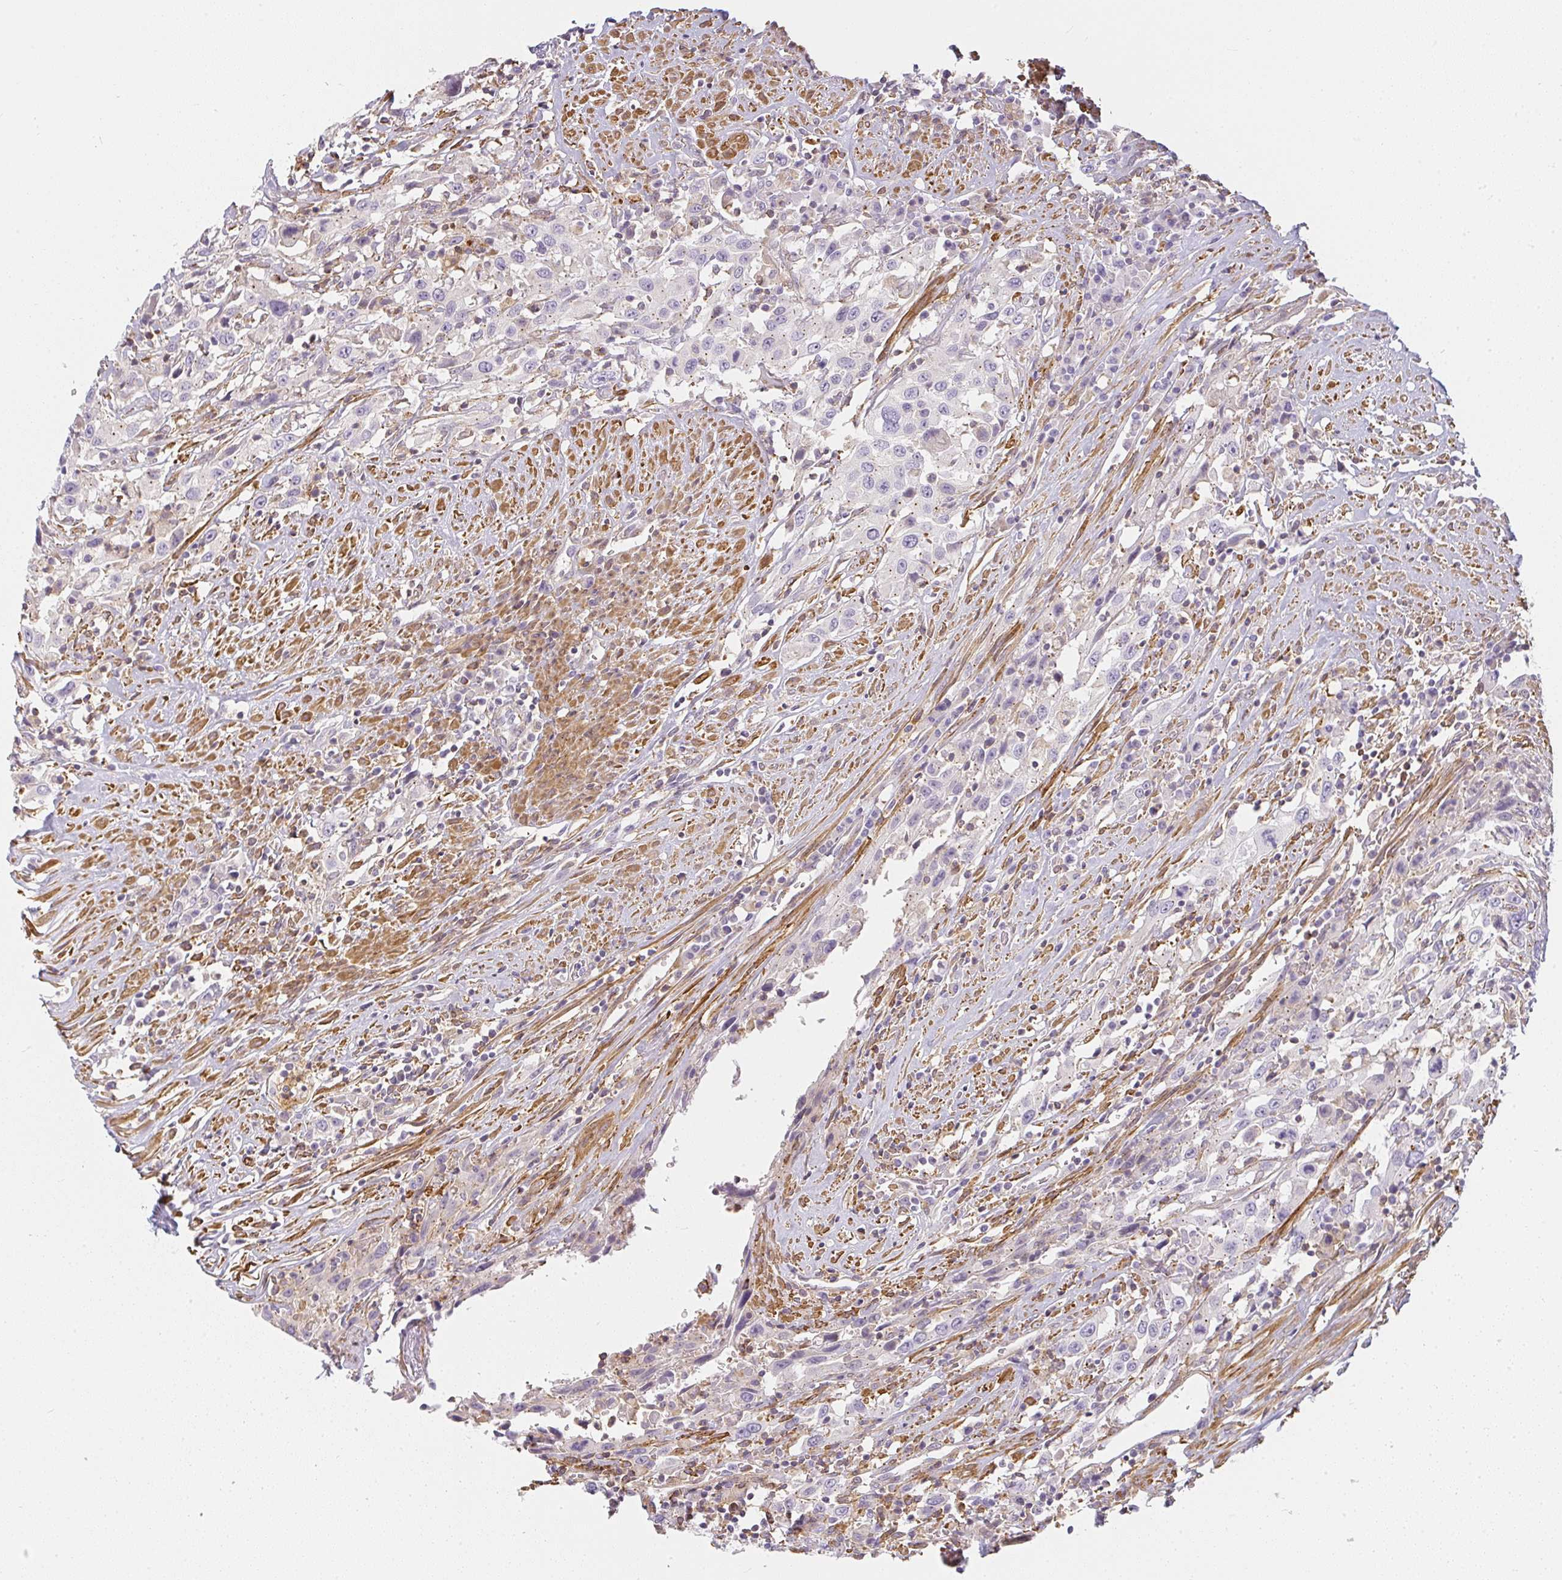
{"staining": {"intensity": "negative", "quantity": "none", "location": "none"}, "tissue": "urothelial cancer", "cell_type": "Tumor cells", "image_type": "cancer", "snomed": [{"axis": "morphology", "description": "Urothelial carcinoma, High grade"}, {"axis": "topography", "description": "Urinary bladder"}], "caption": "Immunohistochemistry micrograph of neoplastic tissue: human urothelial cancer stained with DAB (3,3'-diaminobenzidine) reveals no significant protein expression in tumor cells. (Brightfield microscopy of DAB IHC at high magnification).", "gene": "SULF1", "patient": {"sex": "male", "age": 61}}